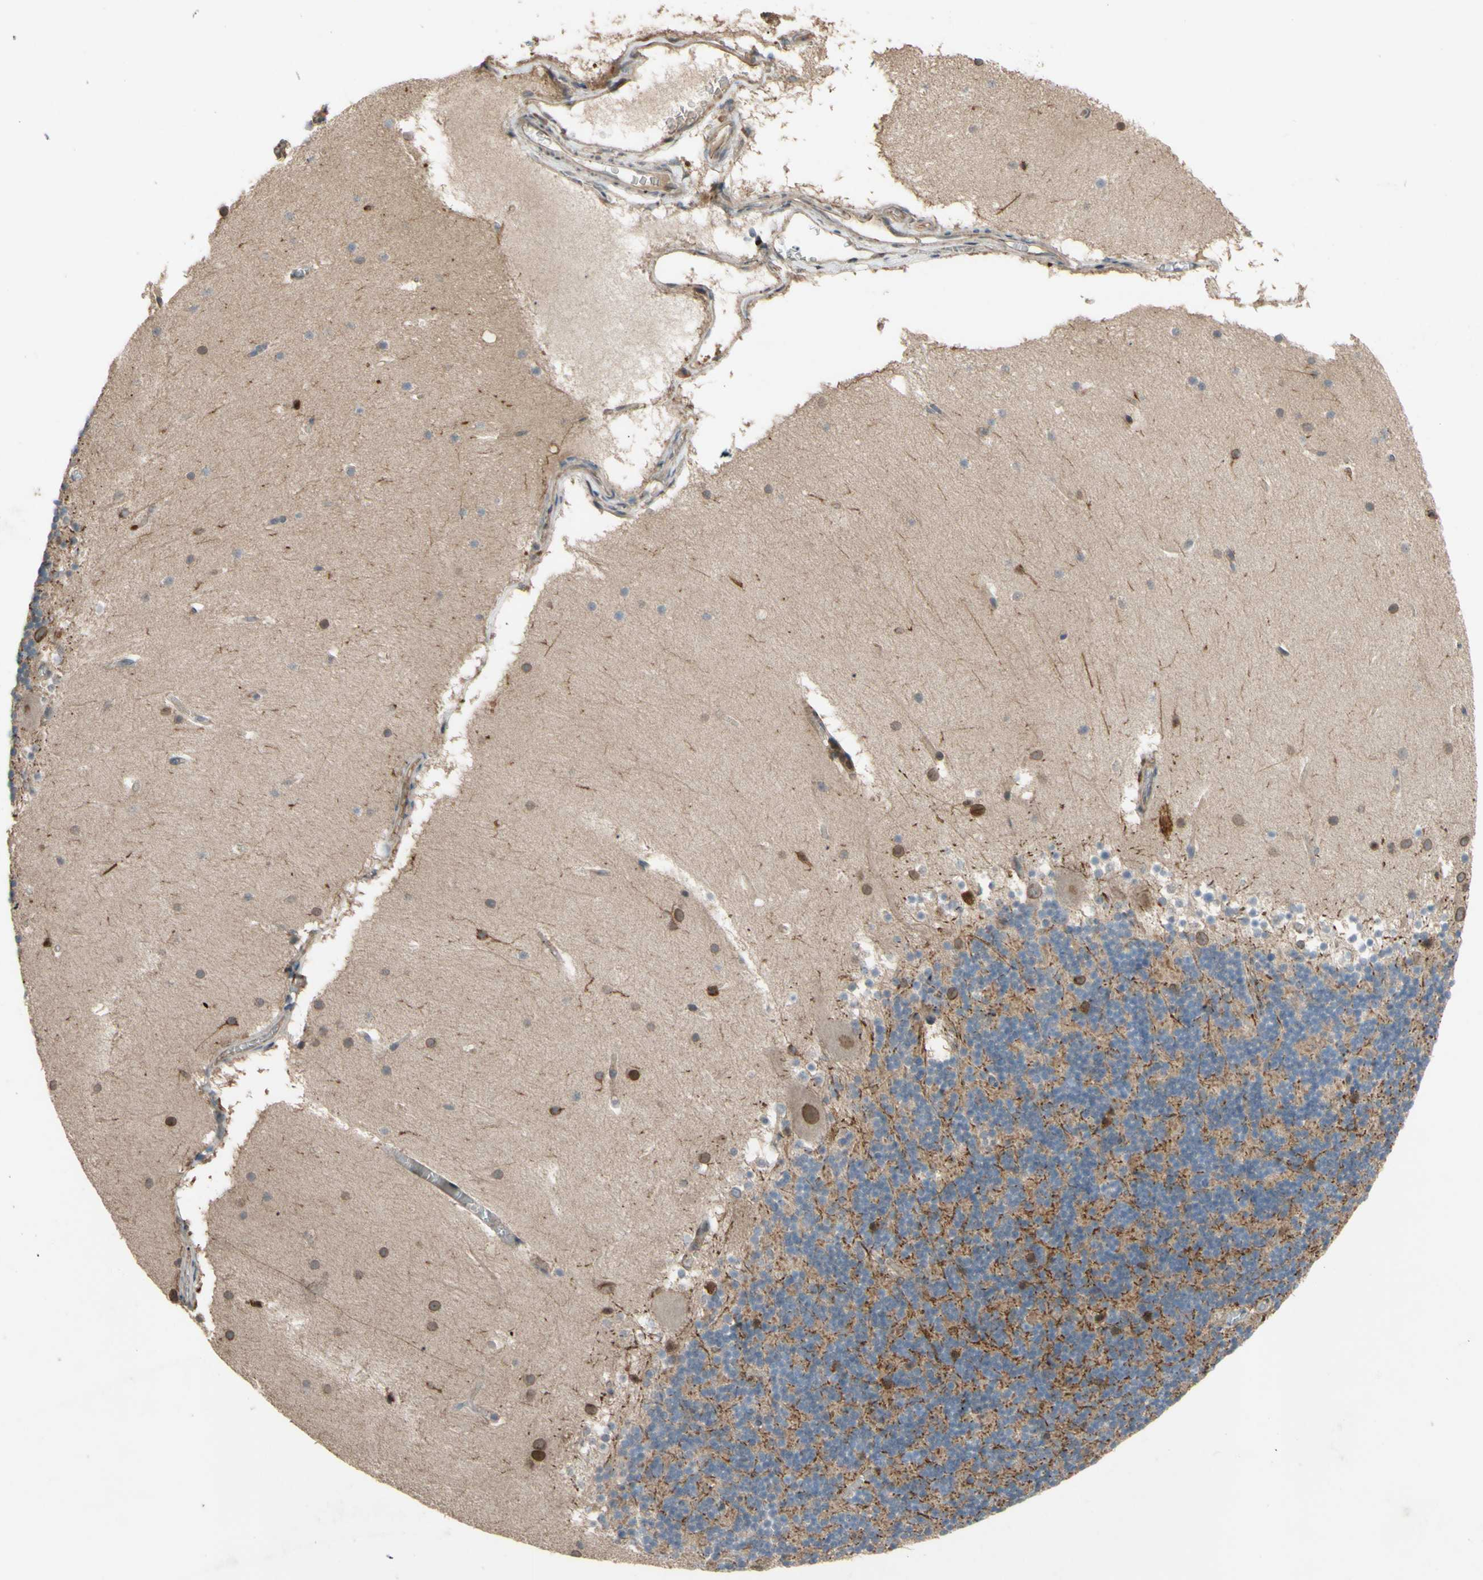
{"staining": {"intensity": "moderate", "quantity": "25%-75%", "location": "cytoplasmic/membranous"}, "tissue": "cerebellum", "cell_type": "Cells in granular layer", "image_type": "normal", "snomed": [{"axis": "morphology", "description": "Normal tissue, NOS"}, {"axis": "topography", "description": "Cerebellum"}], "caption": "This is a histology image of immunohistochemistry staining of normal cerebellum, which shows moderate staining in the cytoplasmic/membranous of cells in granular layer.", "gene": "SHROOM4", "patient": {"sex": "female", "age": 19}}